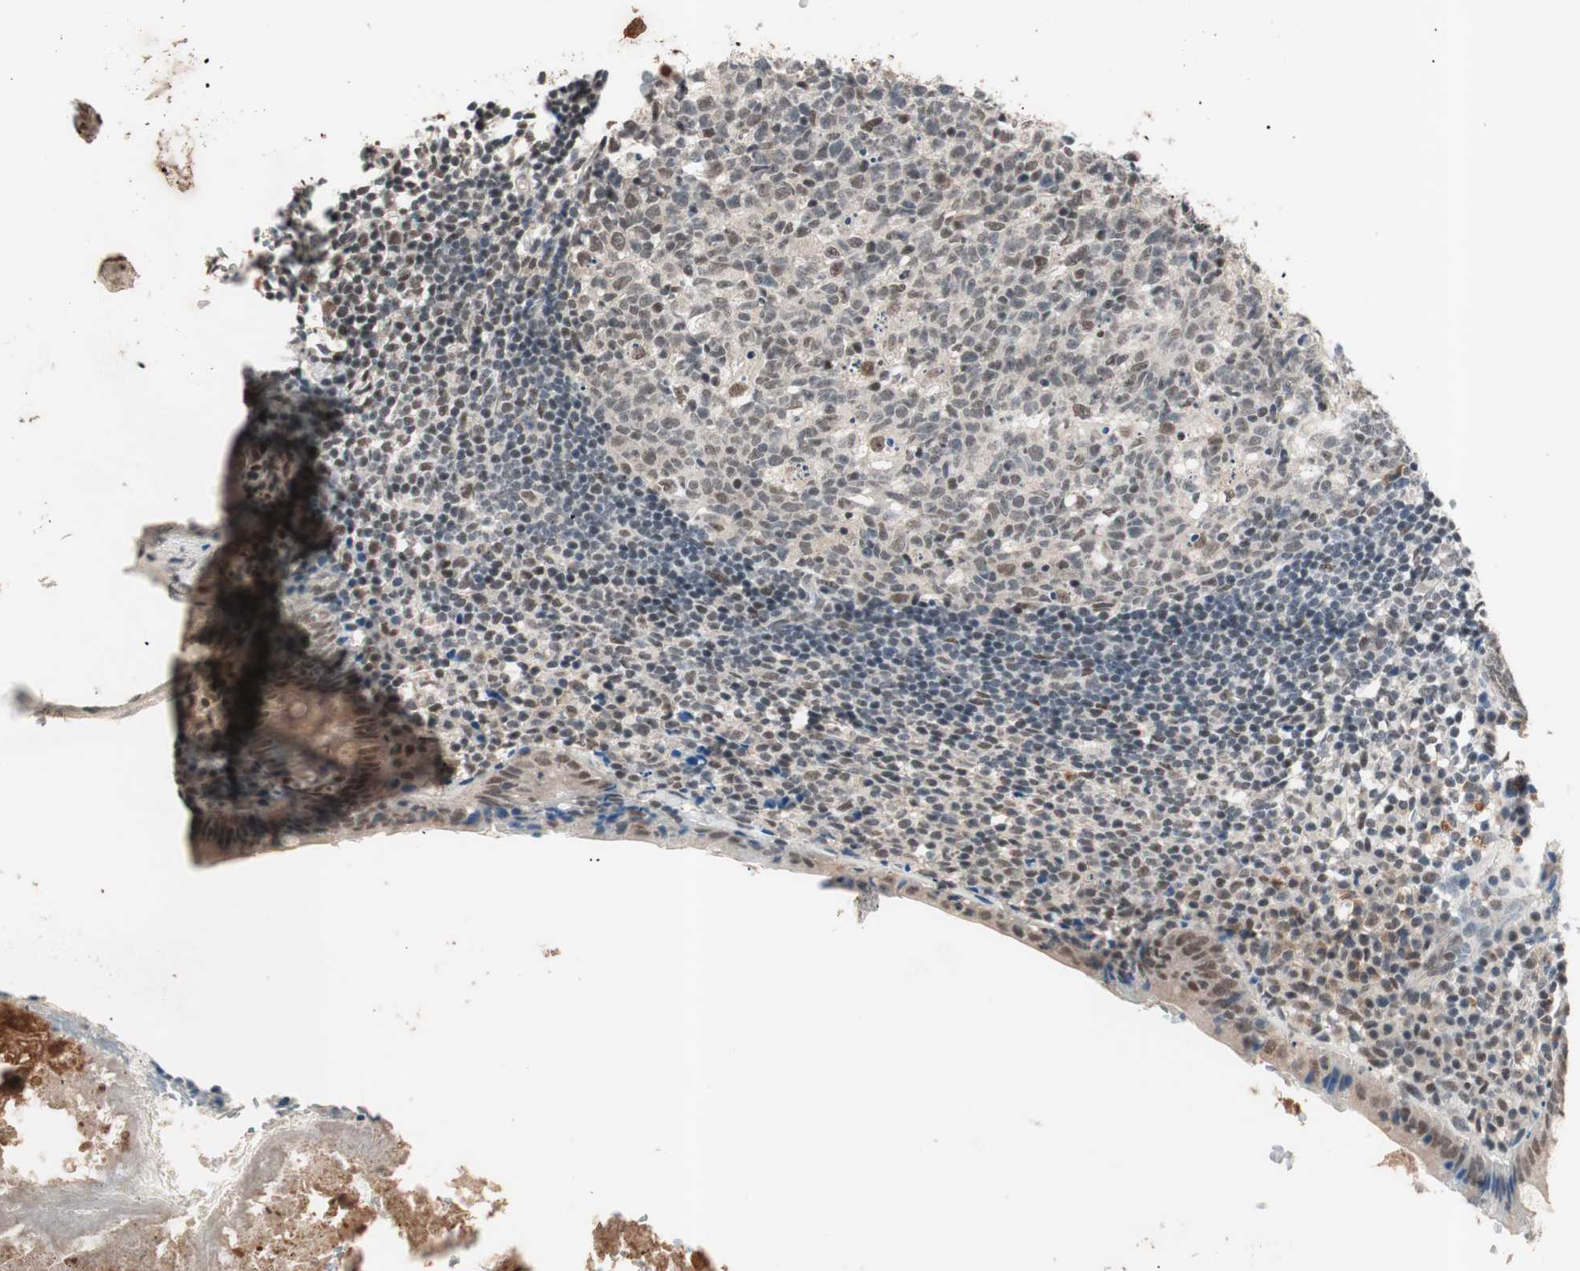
{"staining": {"intensity": "weak", "quantity": "25%-75%", "location": "nuclear"}, "tissue": "appendix", "cell_type": "Glandular cells", "image_type": "normal", "snomed": [{"axis": "morphology", "description": "Normal tissue, NOS"}, {"axis": "topography", "description": "Appendix"}], "caption": "The histopathology image displays immunohistochemical staining of unremarkable appendix. There is weak nuclear expression is appreciated in approximately 25%-75% of glandular cells. Nuclei are stained in blue.", "gene": "NFRKB", "patient": {"sex": "female", "age": 10}}